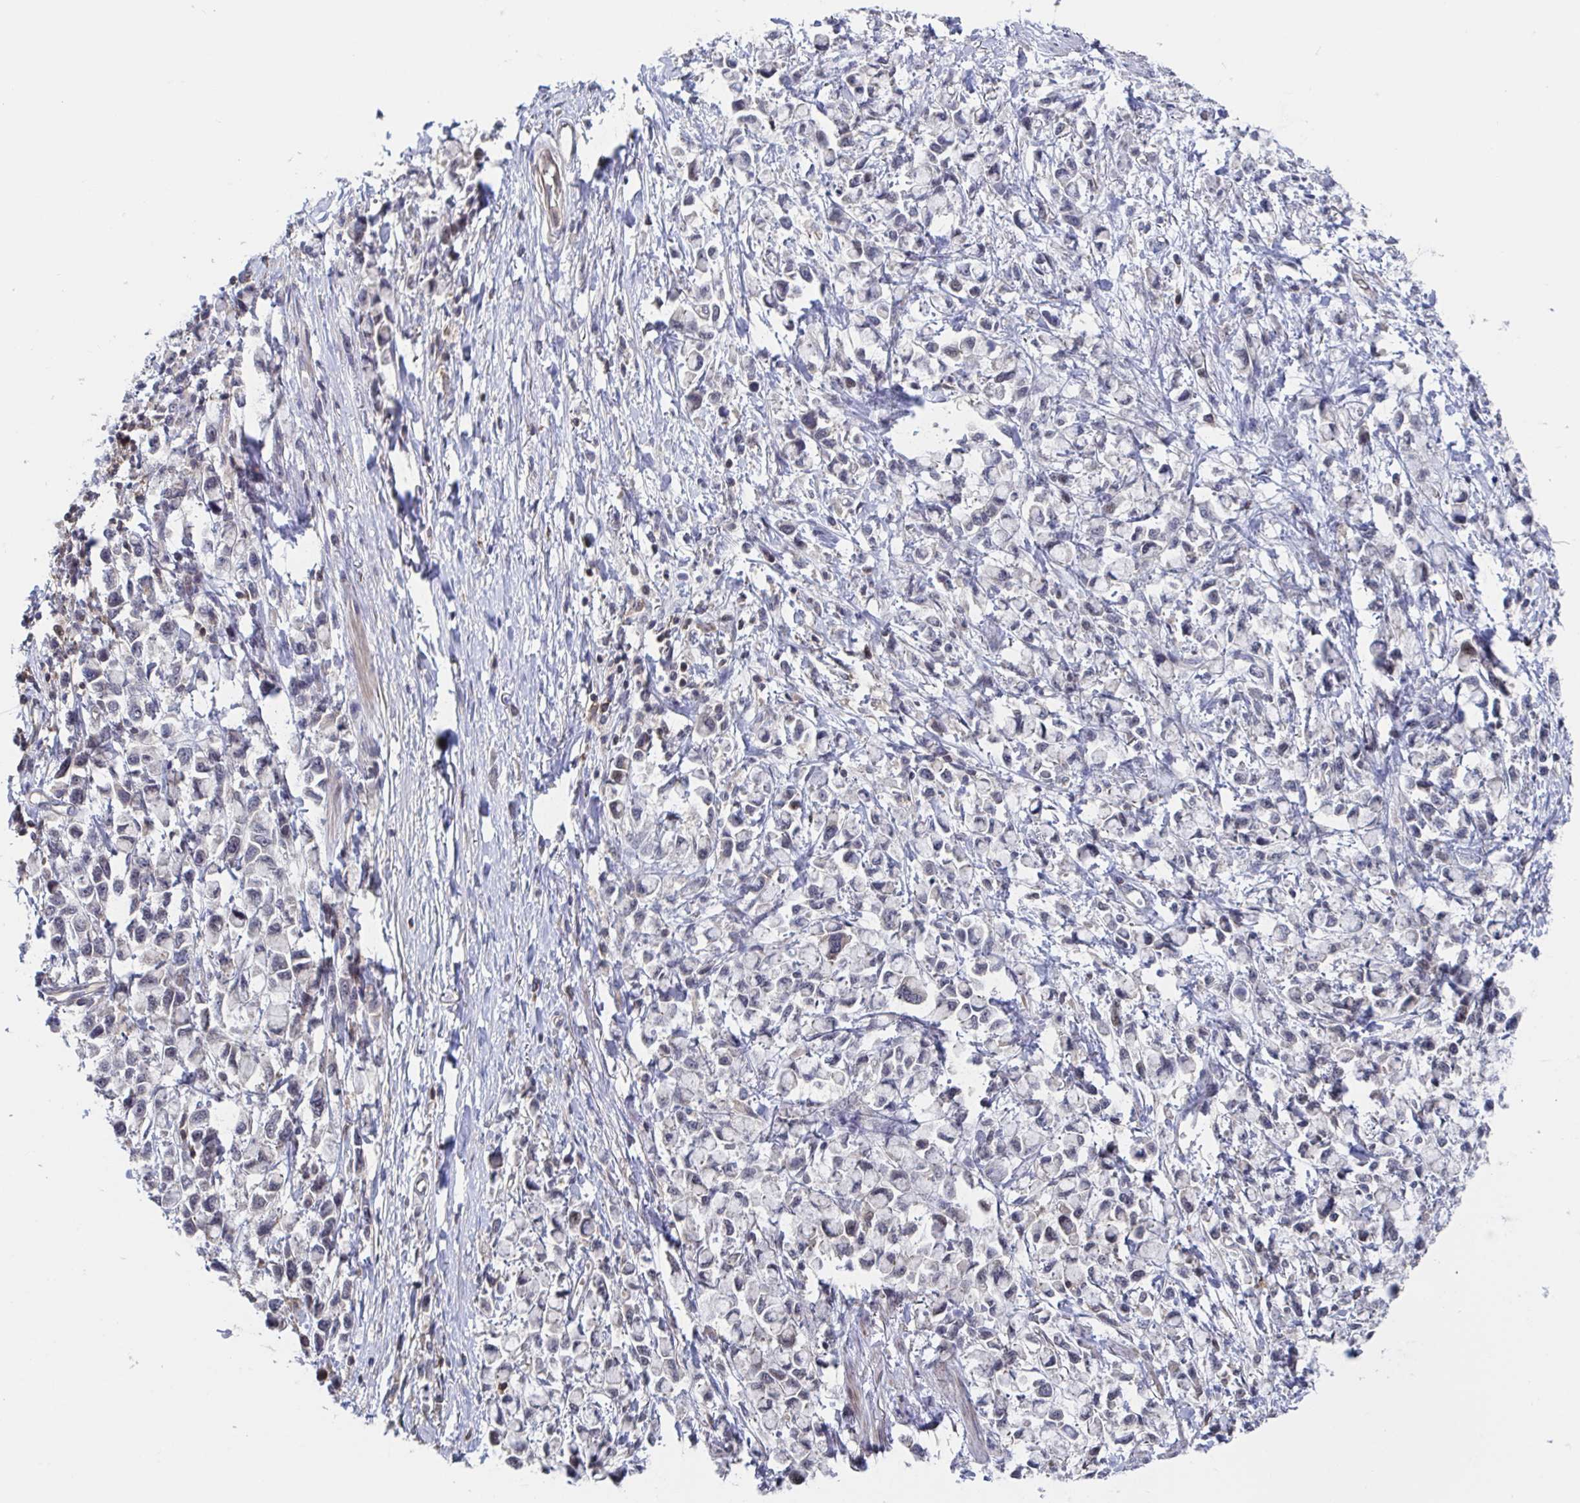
{"staining": {"intensity": "negative", "quantity": "none", "location": "none"}, "tissue": "stomach cancer", "cell_type": "Tumor cells", "image_type": "cancer", "snomed": [{"axis": "morphology", "description": "Adenocarcinoma, NOS"}, {"axis": "topography", "description": "Stomach"}], "caption": "The histopathology image reveals no significant staining in tumor cells of stomach cancer.", "gene": "DHRS12", "patient": {"sex": "female", "age": 81}}